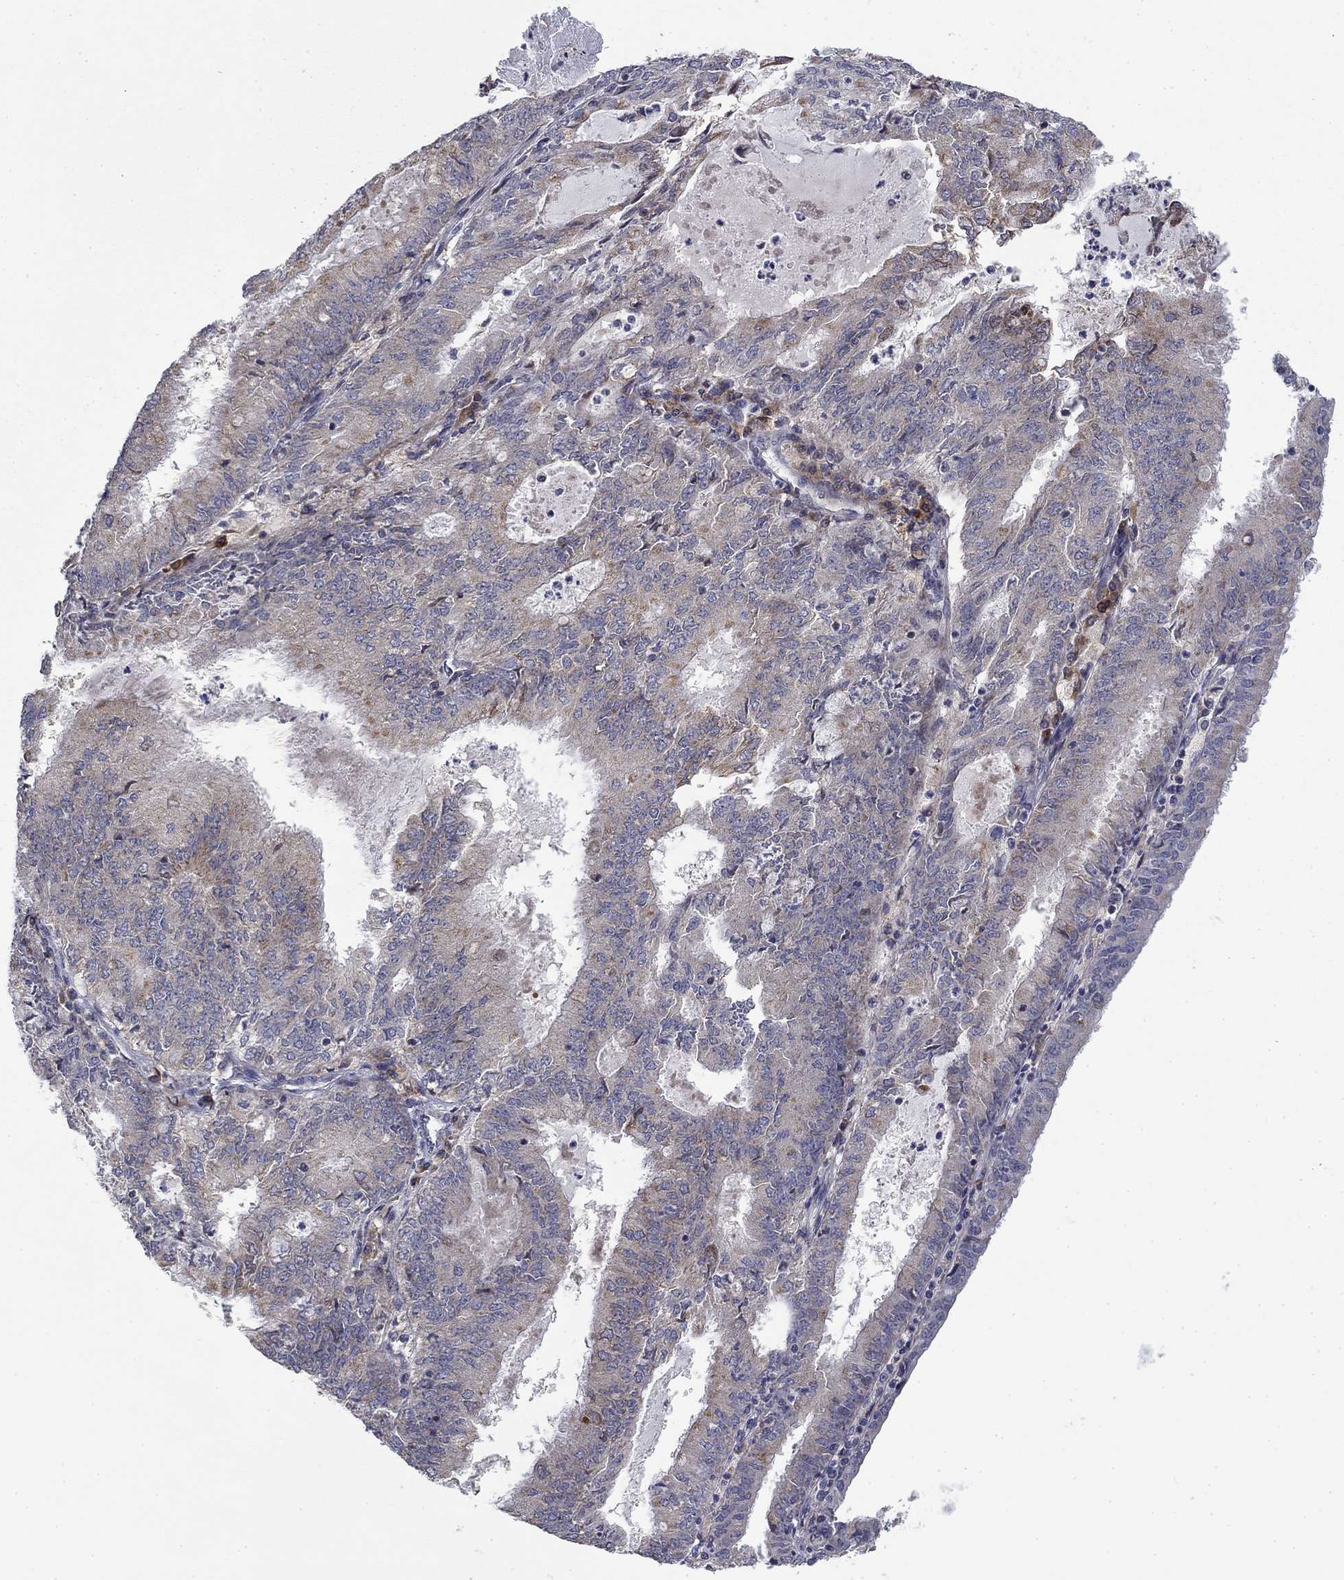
{"staining": {"intensity": "negative", "quantity": "none", "location": "none"}, "tissue": "endometrial cancer", "cell_type": "Tumor cells", "image_type": "cancer", "snomed": [{"axis": "morphology", "description": "Adenocarcinoma, NOS"}, {"axis": "topography", "description": "Endometrium"}], "caption": "High power microscopy image of an immunohistochemistry photomicrograph of endometrial cancer (adenocarcinoma), revealing no significant expression in tumor cells. (DAB immunohistochemistry, high magnification).", "gene": "MMAA", "patient": {"sex": "female", "age": 57}}